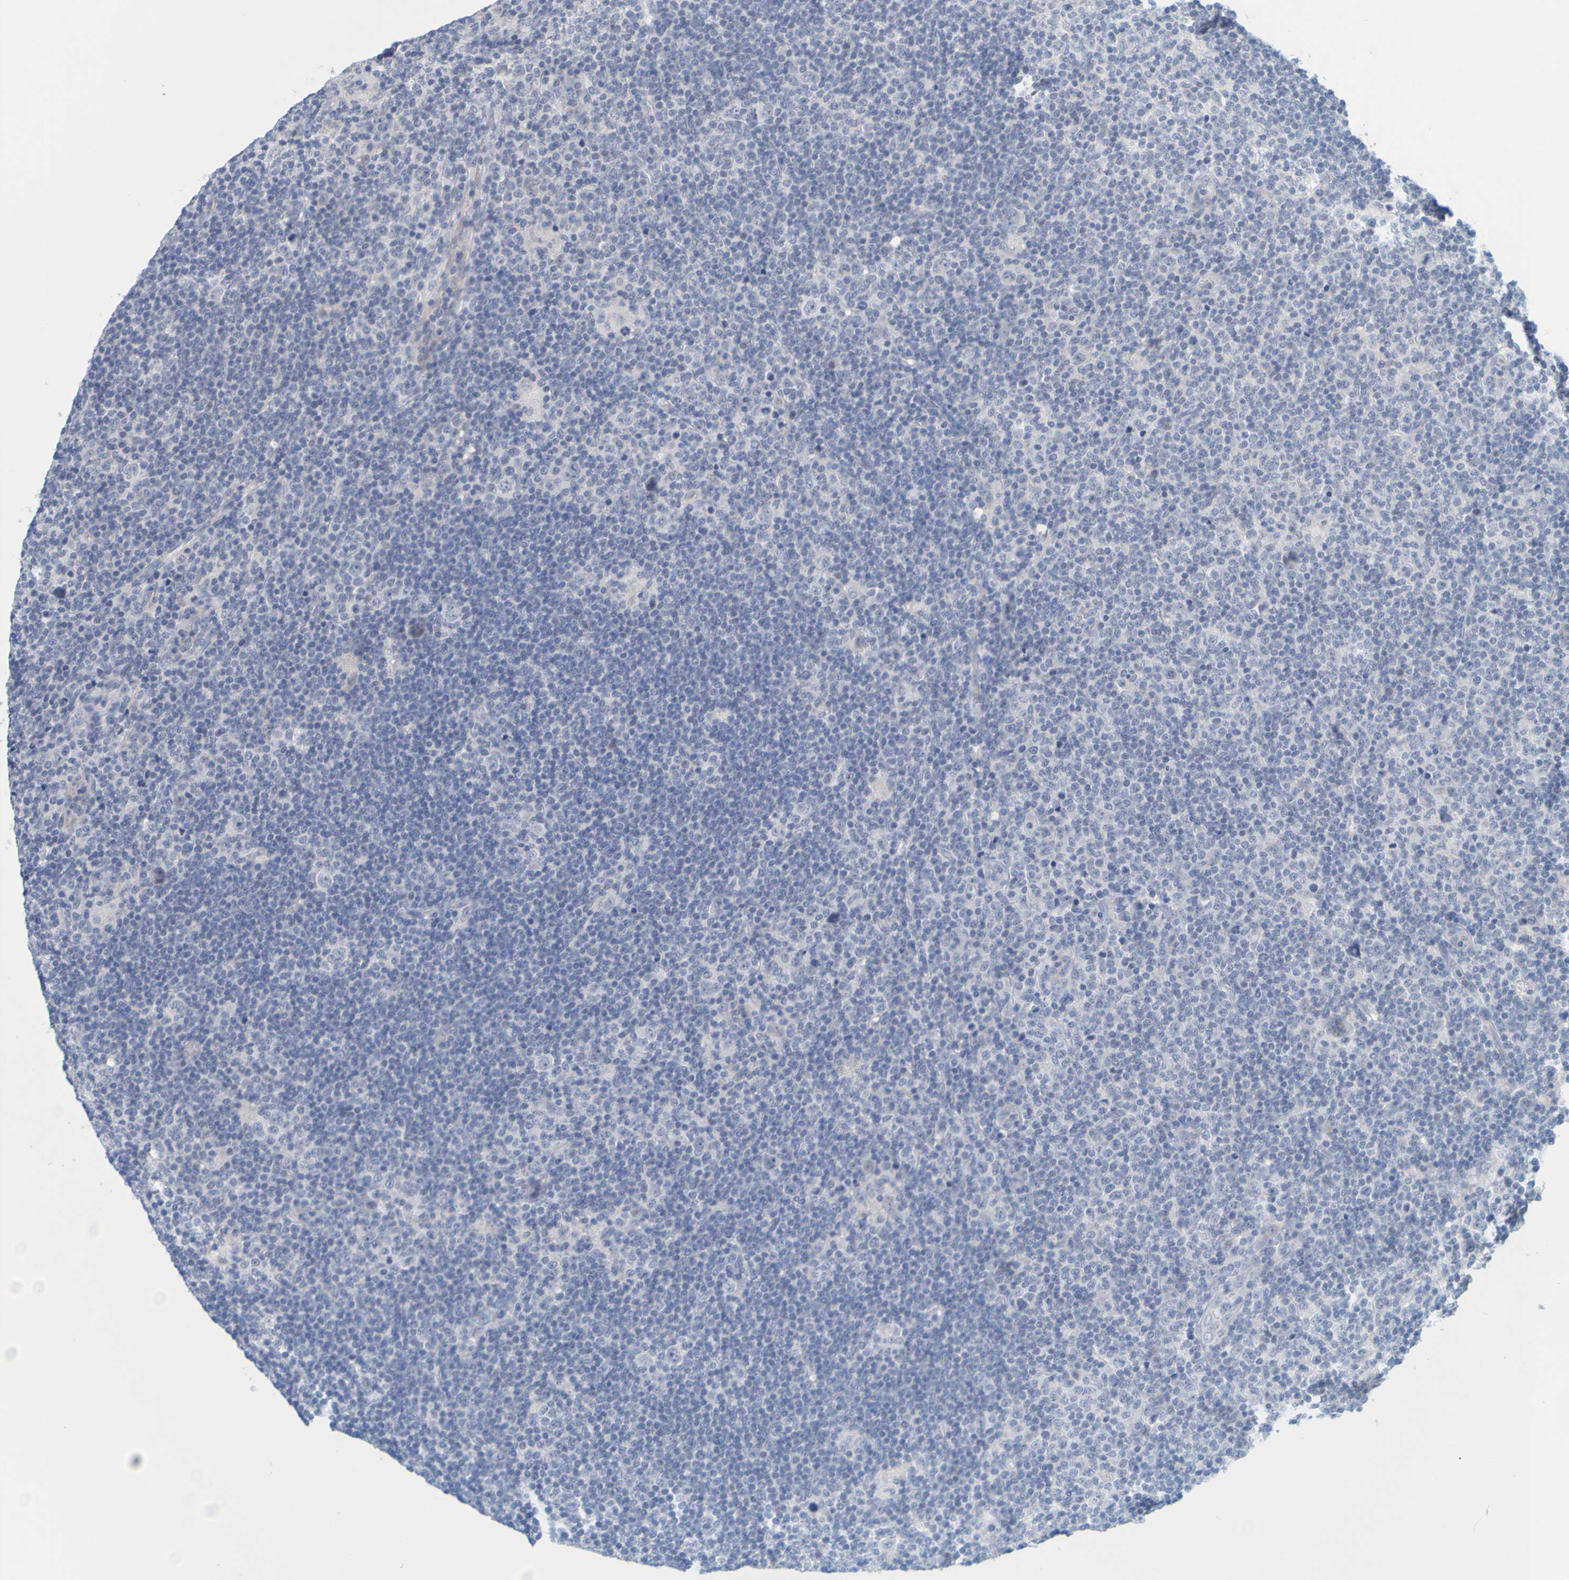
{"staining": {"intensity": "negative", "quantity": "none", "location": "none"}, "tissue": "lymphoma", "cell_type": "Tumor cells", "image_type": "cancer", "snomed": [{"axis": "morphology", "description": "Hodgkin's disease, NOS"}, {"axis": "topography", "description": "Lymph node"}], "caption": "Protein analysis of lymphoma shows no significant staining in tumor cells.", "gene": "ENDOU", "patient": {"sex": "female", "age": 57}}